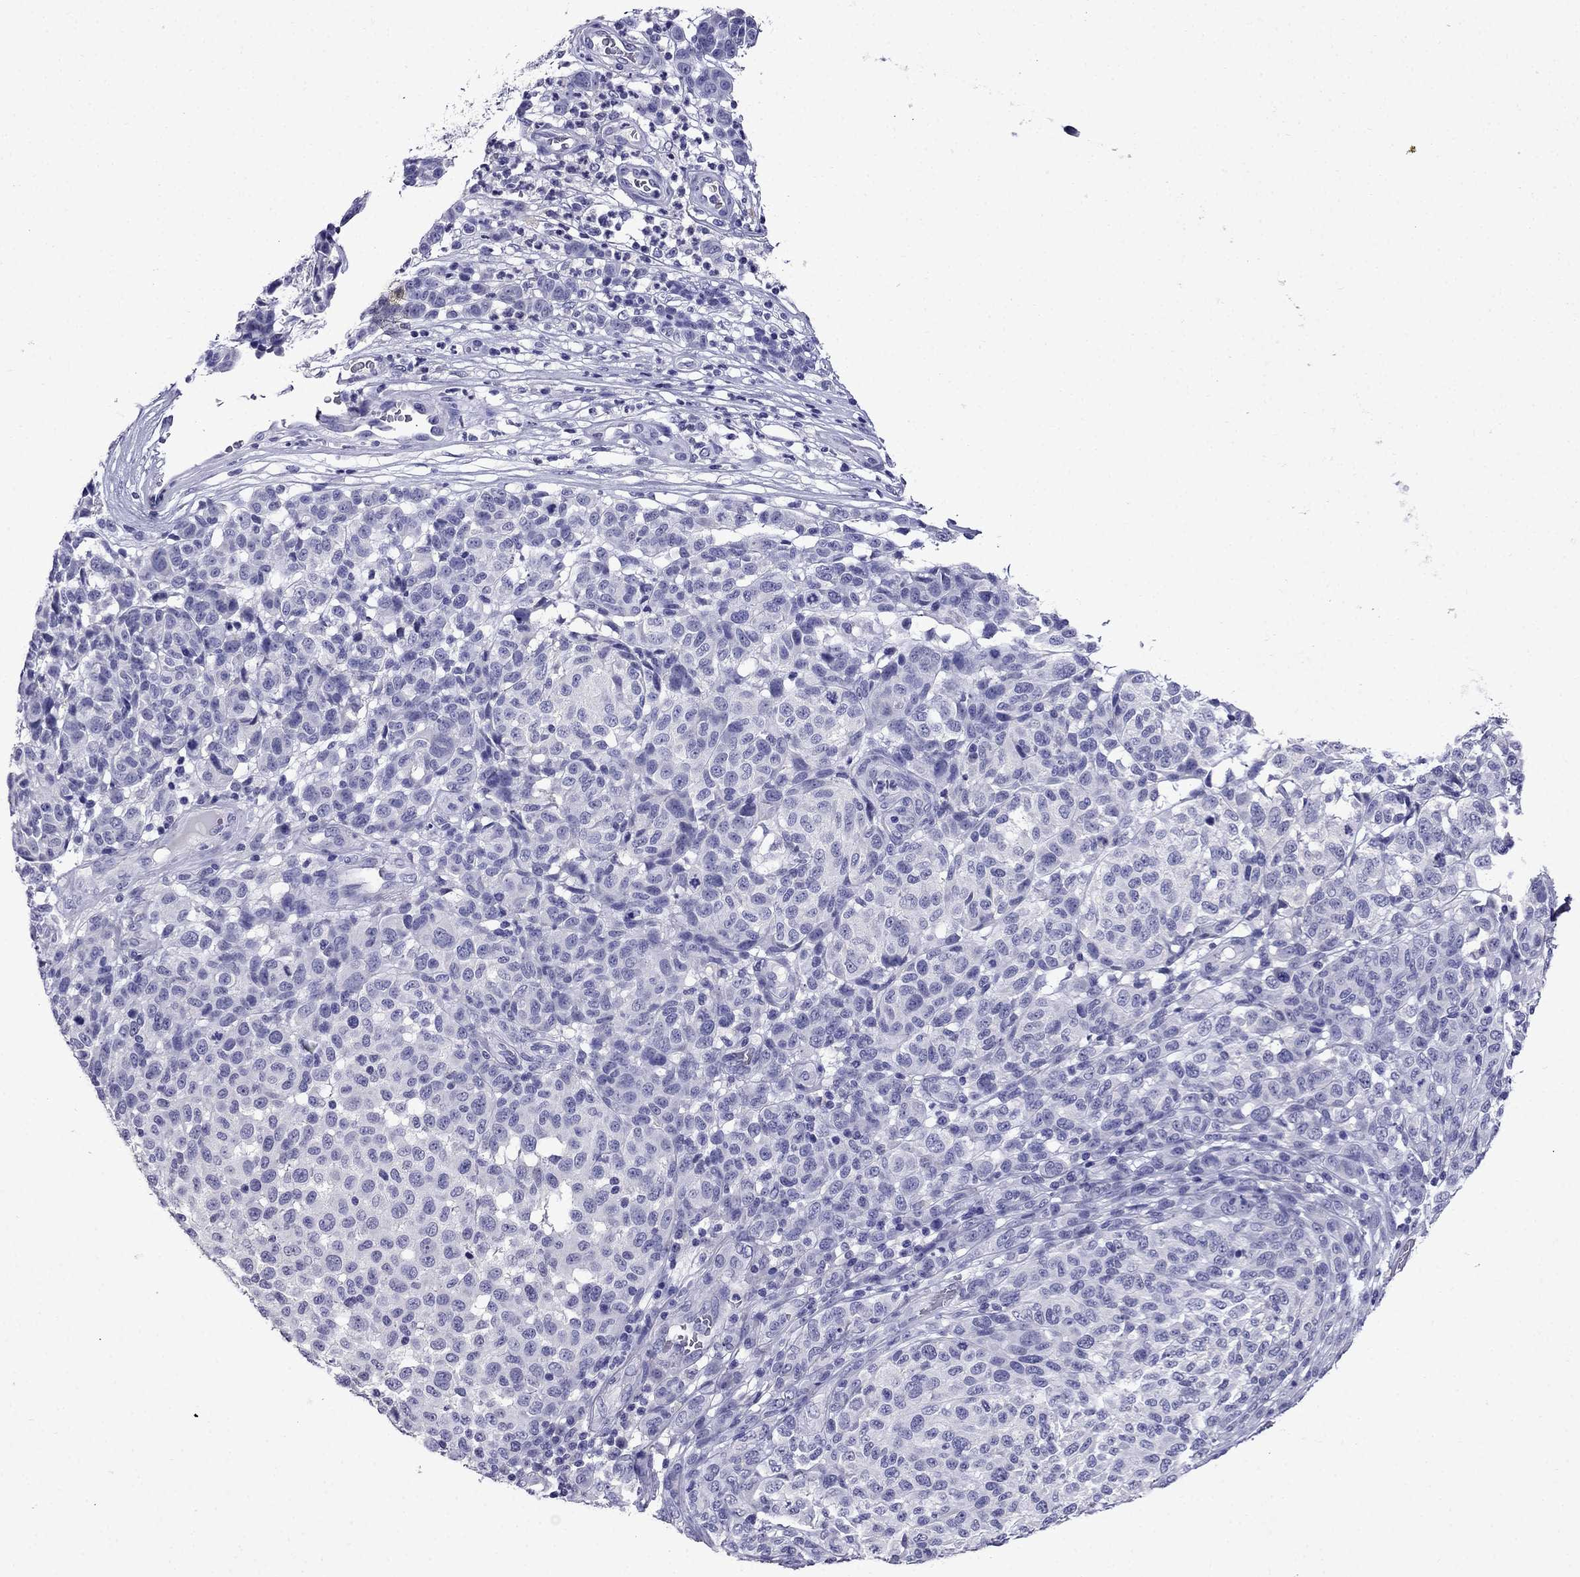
{"staining": {"intensity": "negative", "quantity": "none", "location": "none"}, "tissue": "melanoma", "cell_type": "Tumor cells", "image_type": "cancer", "snomed": [{"axis": "morphology", "description": "Malignant melanoma, NOS"}, {"axis": "topography", "description": "Skin"}], "caption": "The IHC histopathology image has no significant expression in tumor cells of melanoma tissue.", "gene": "DNAH17", "patient": {"sex": "male", "age": 59}}